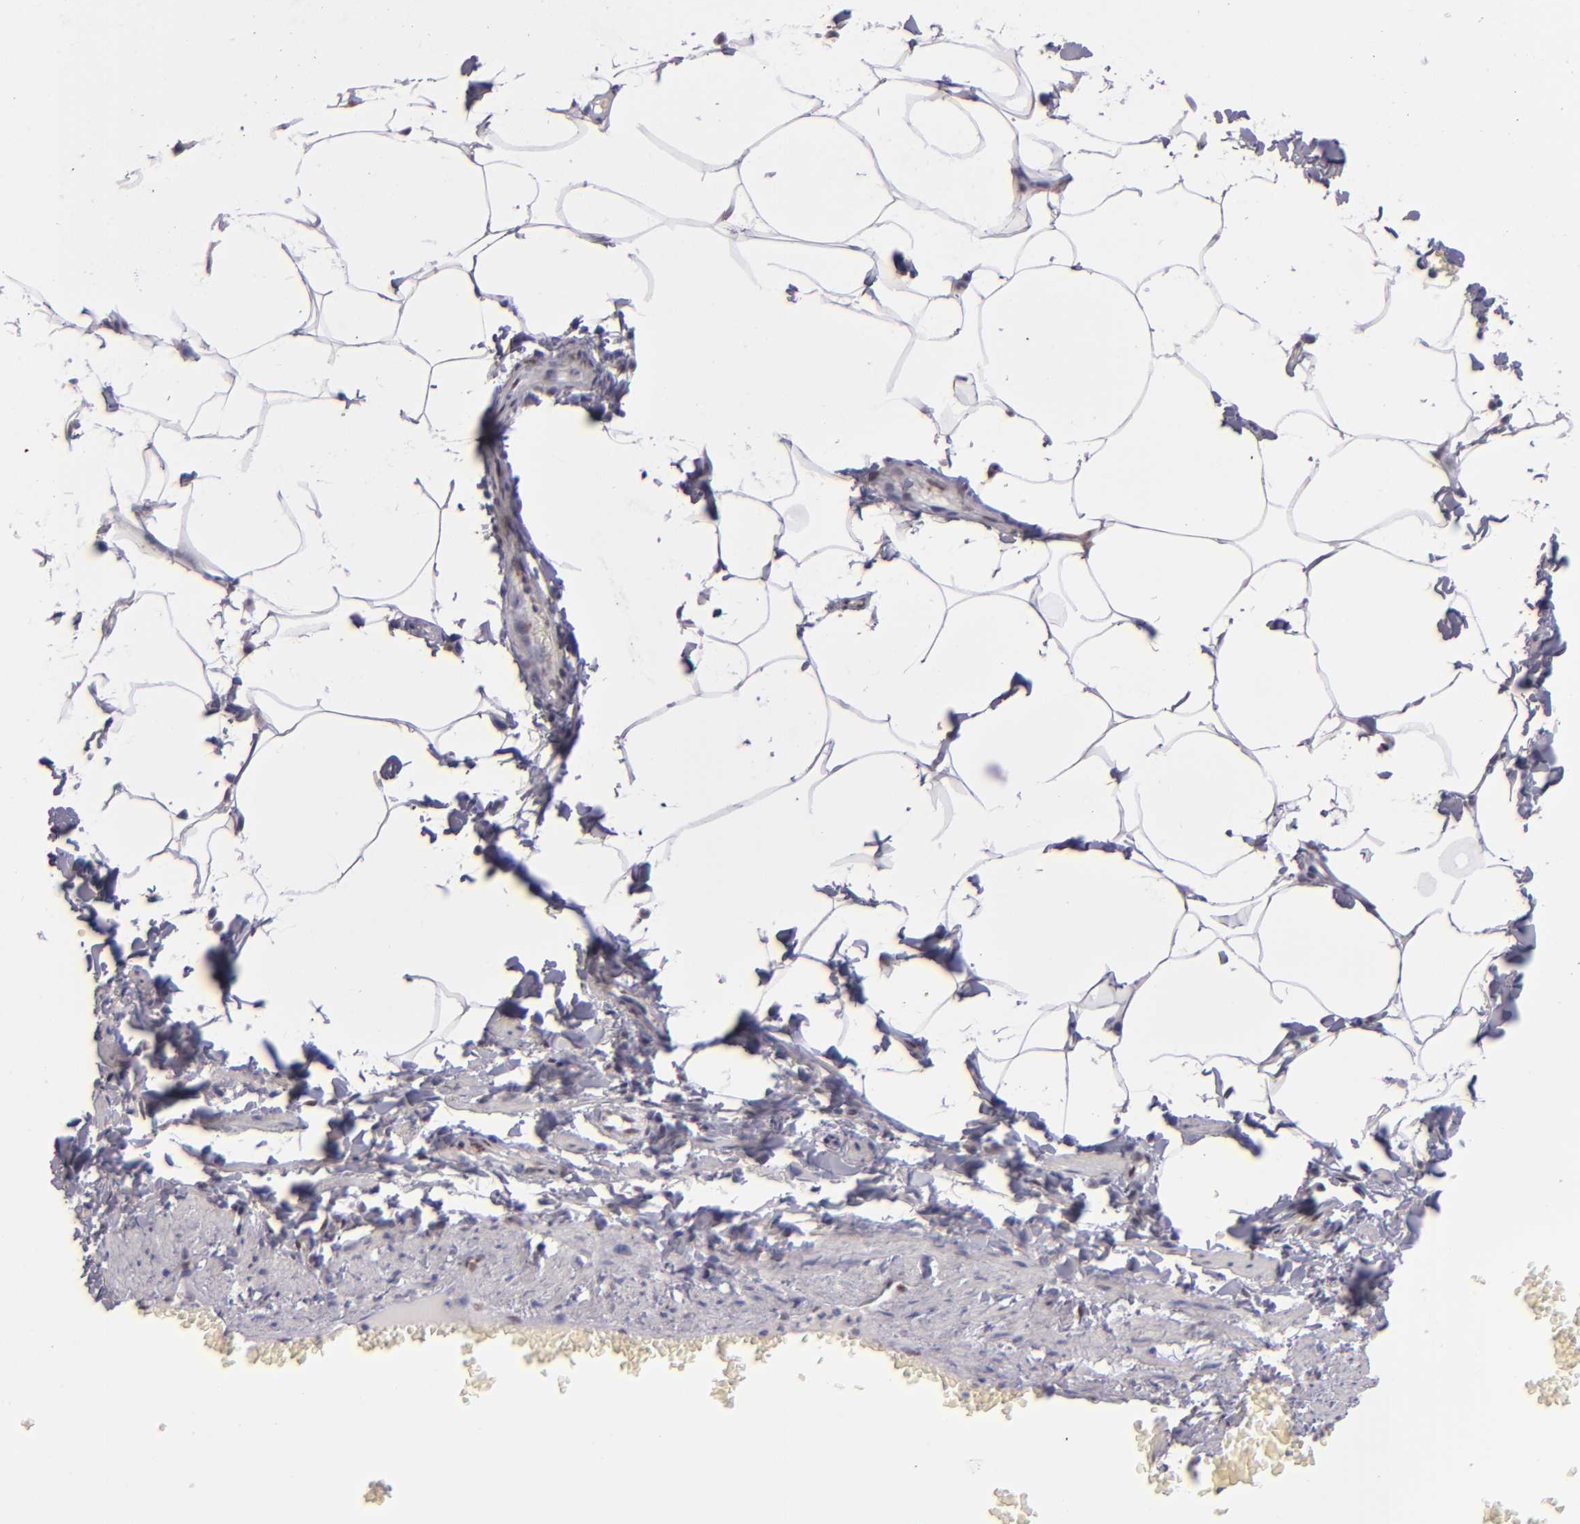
{"staining": {"intensity": "negative", "quantity": "none", "location": "none"}, "tissue": "adipose tissue", "cell_type": "Adipocytes", "image_type": "normal", "snomed": [{"axis": "morphology", "description": "Normal tissue, NOS"}, {"axis": "topography", "description": "Vascular tissue"}], "caption": "IHC histopathology image of normal adipose tissue stained for a protein (brown), which displays no expression in adipocytes.", "gene": "TOP3A", "patient": {"sex": "male", "age": 41}}